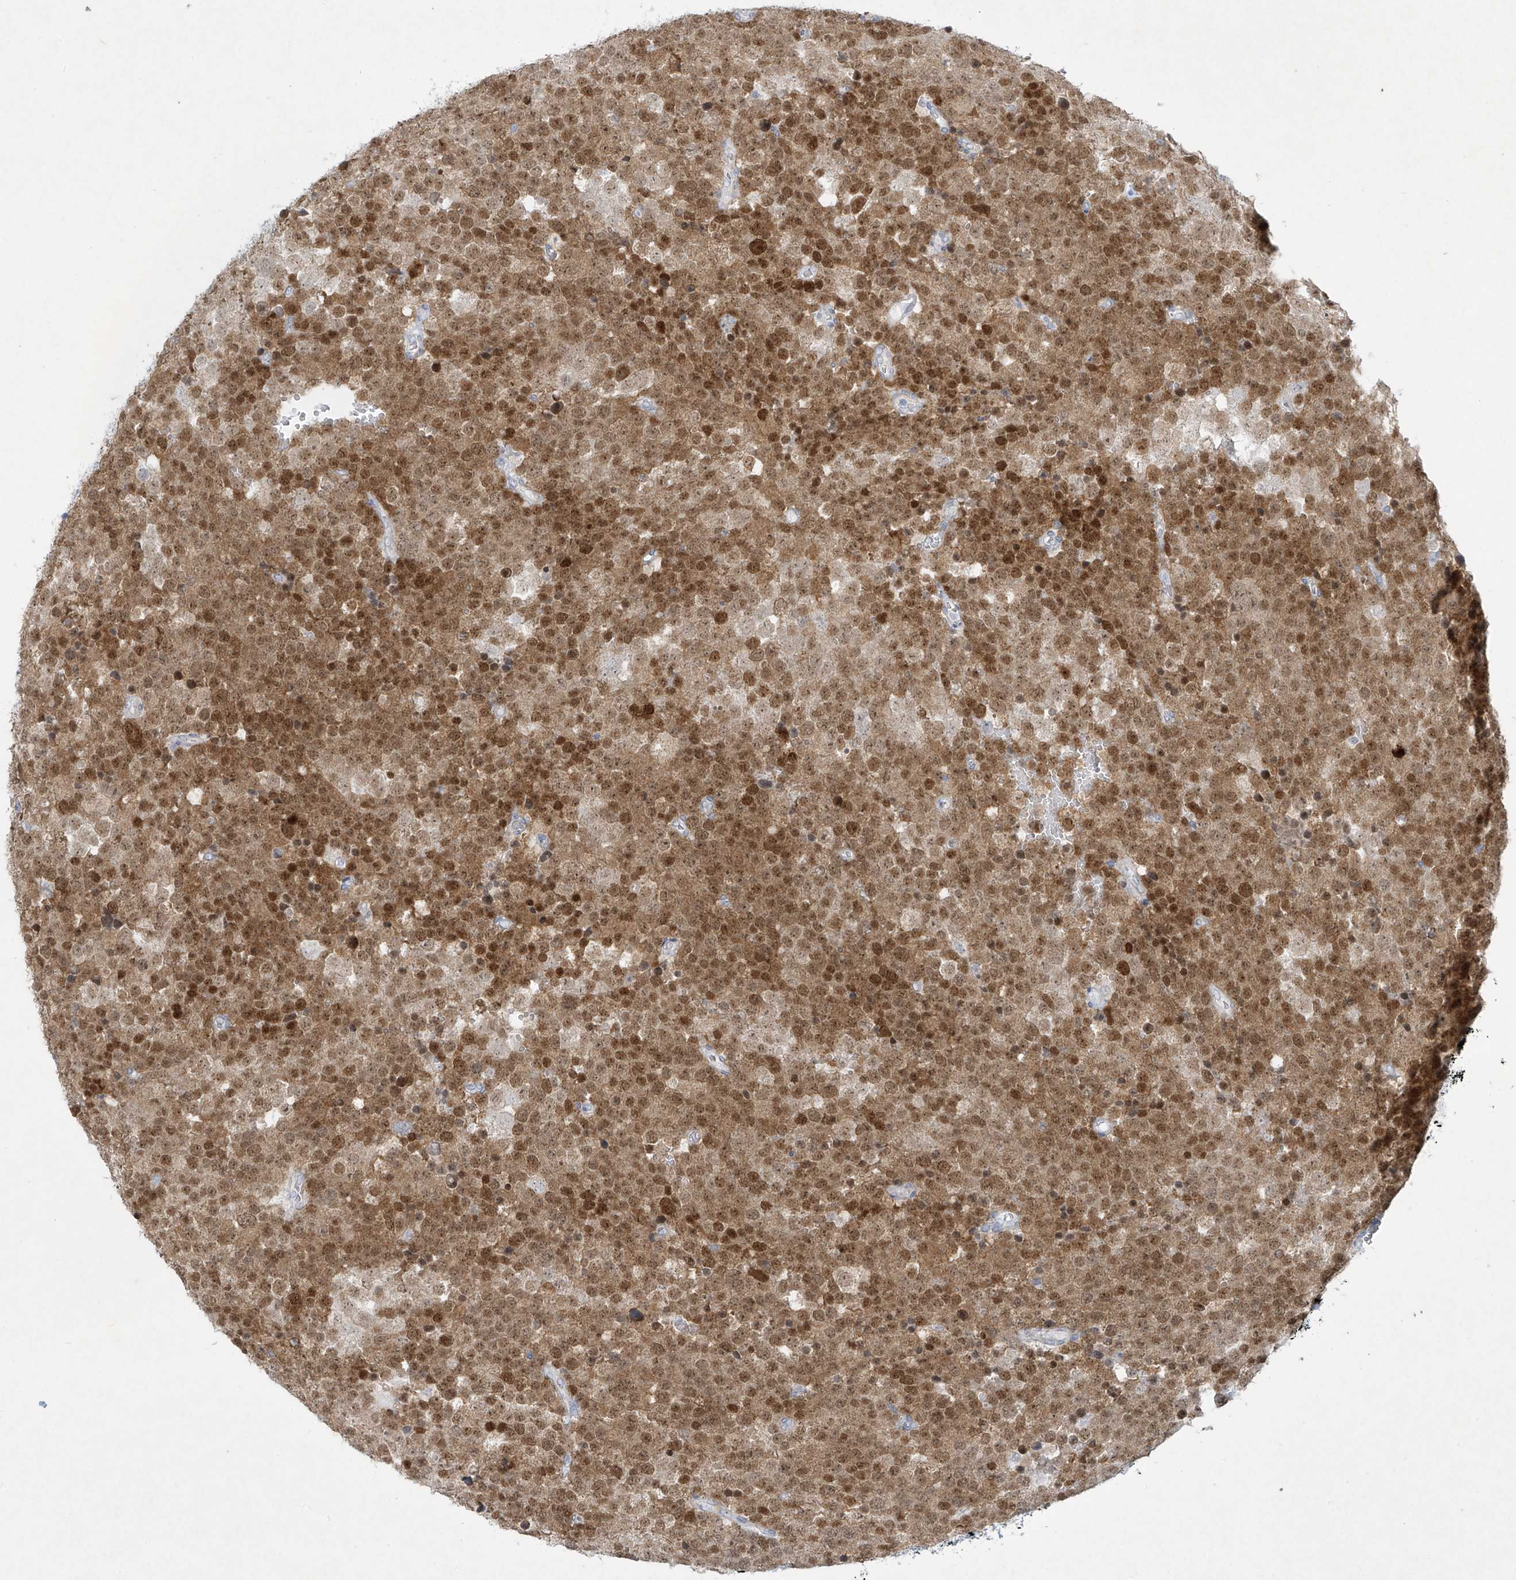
{"staining": {"intensity": "moderate", "quantity": ">75%", "location": "cytoplasmic/membranous,nuclear"}, "tissue": "testis cancer", "cell_type": "Tumor cells", "image_type": "cancer", "snomed": [{"axis": "morphology", "description": "Seminoma, NOS"}, {"axis": "topography", "description": "Testis"}], "caption": "Testis cancer tissue reveals moderate cytoplasmic/membranous and nuclear staining in about >75% of tumor cells, visualized by immunohistochemistry. The protein is stained brown, and the nuclei are stained in blue (DAB (3,3'-diaminobenzidine) IHC with brightfield microscopy, high magnification).", "gene": "PAX6", "patient": {"sex": "male", "age": 71}}